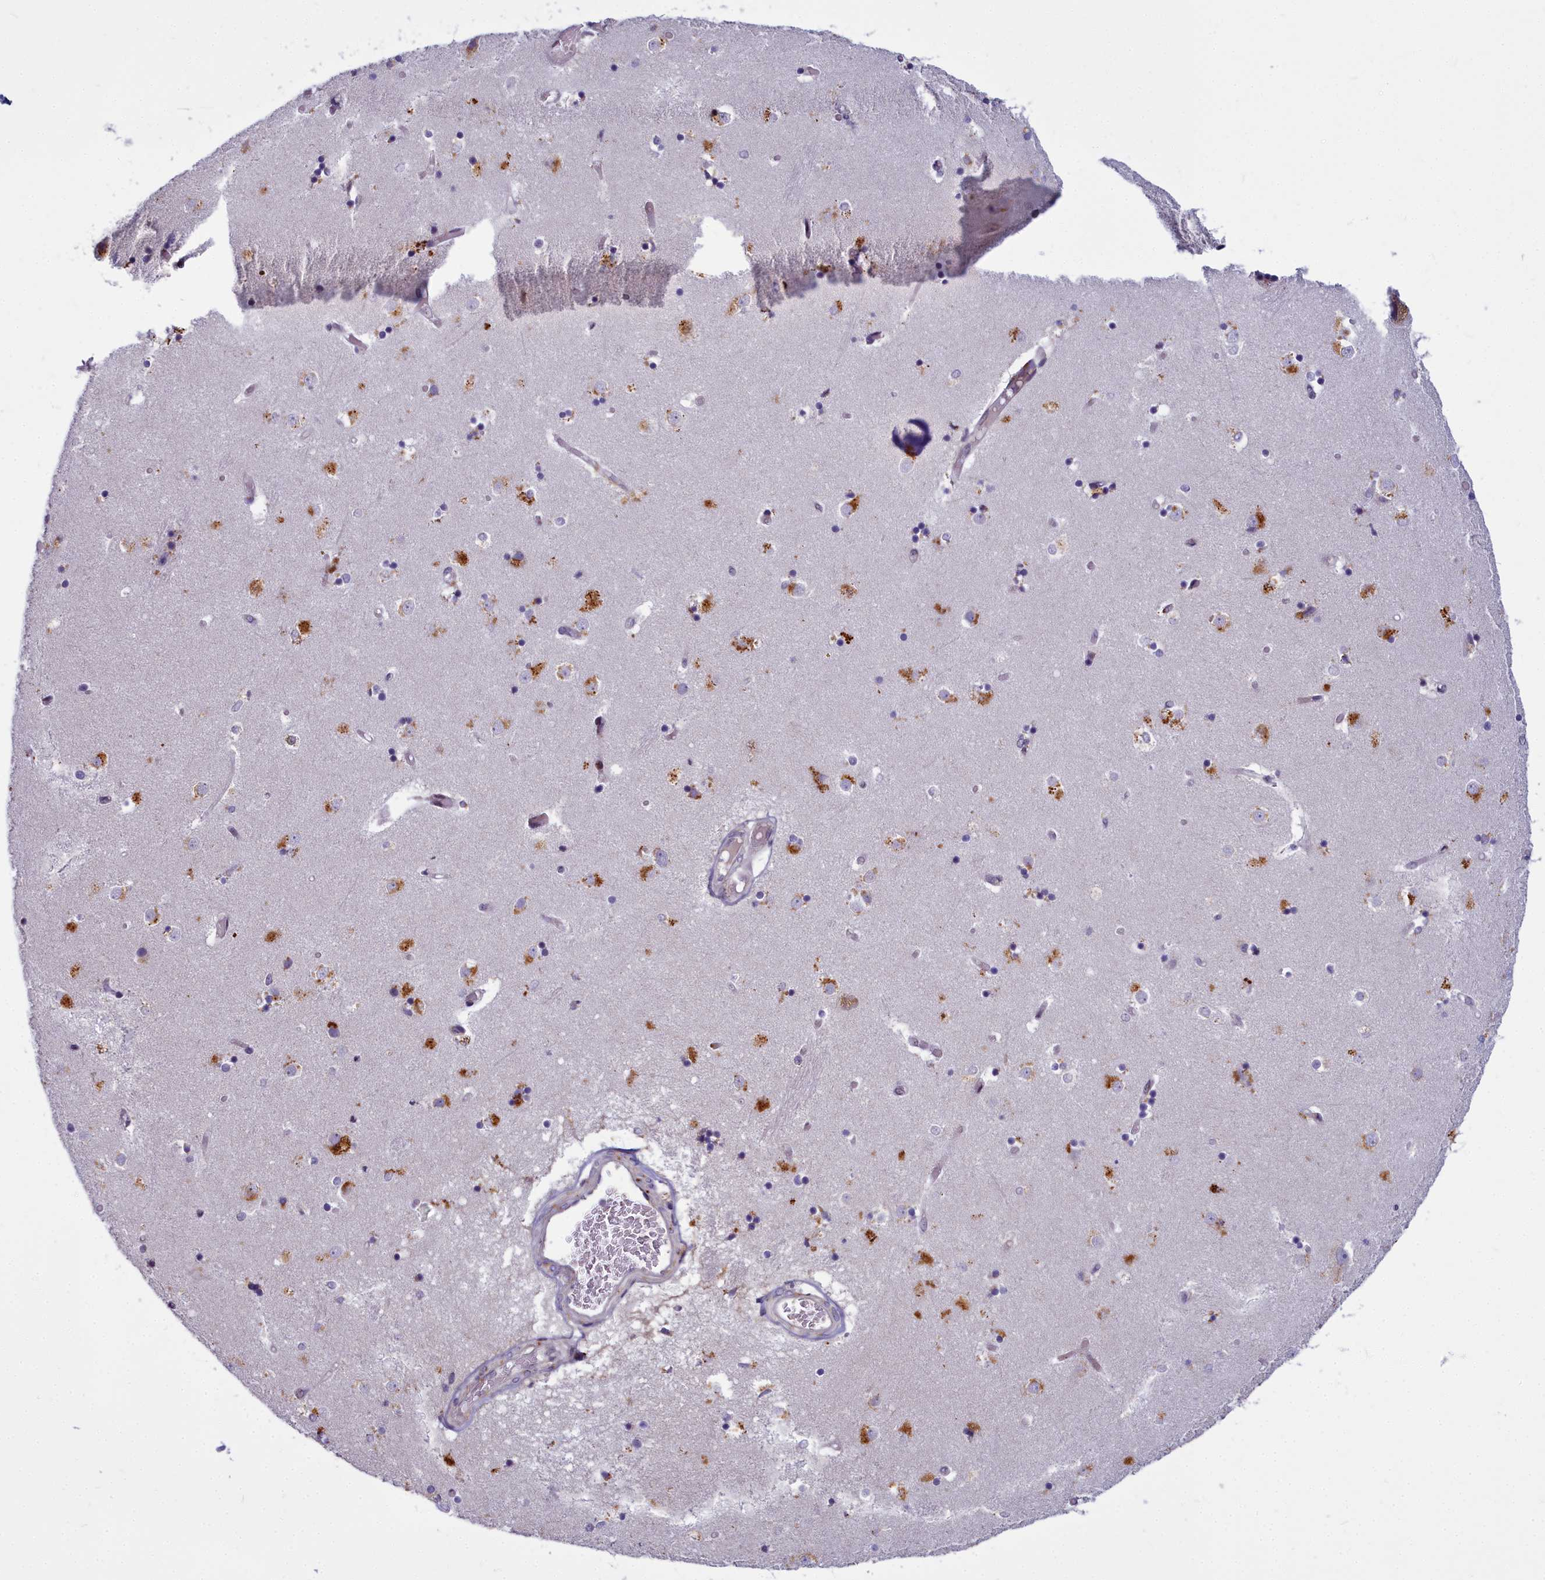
{"staining": {"intensity": "strong", "quantity": "<25%", "location": "cytoplasmic/membranous"}, "tissue": "caudate", "cell_type": "Glial cells", "image_type": "normal", "snomed": [{"axis": "morphology", "description": "Normal tissue, NOS"}, {"axis": "topography", "description": "Lateral ventricle wall"}], "caption": "Unremarkable caudate was stained to show a protein in brown. There is medium levels of strong cytoplasmic/membranous staining in approximately <25% of glial cells. (DAB IHC, brown staining for protein, blue staining for nuclei).", "gene": "WDPCP", "patient": {"sex": "female", "age": 52}}